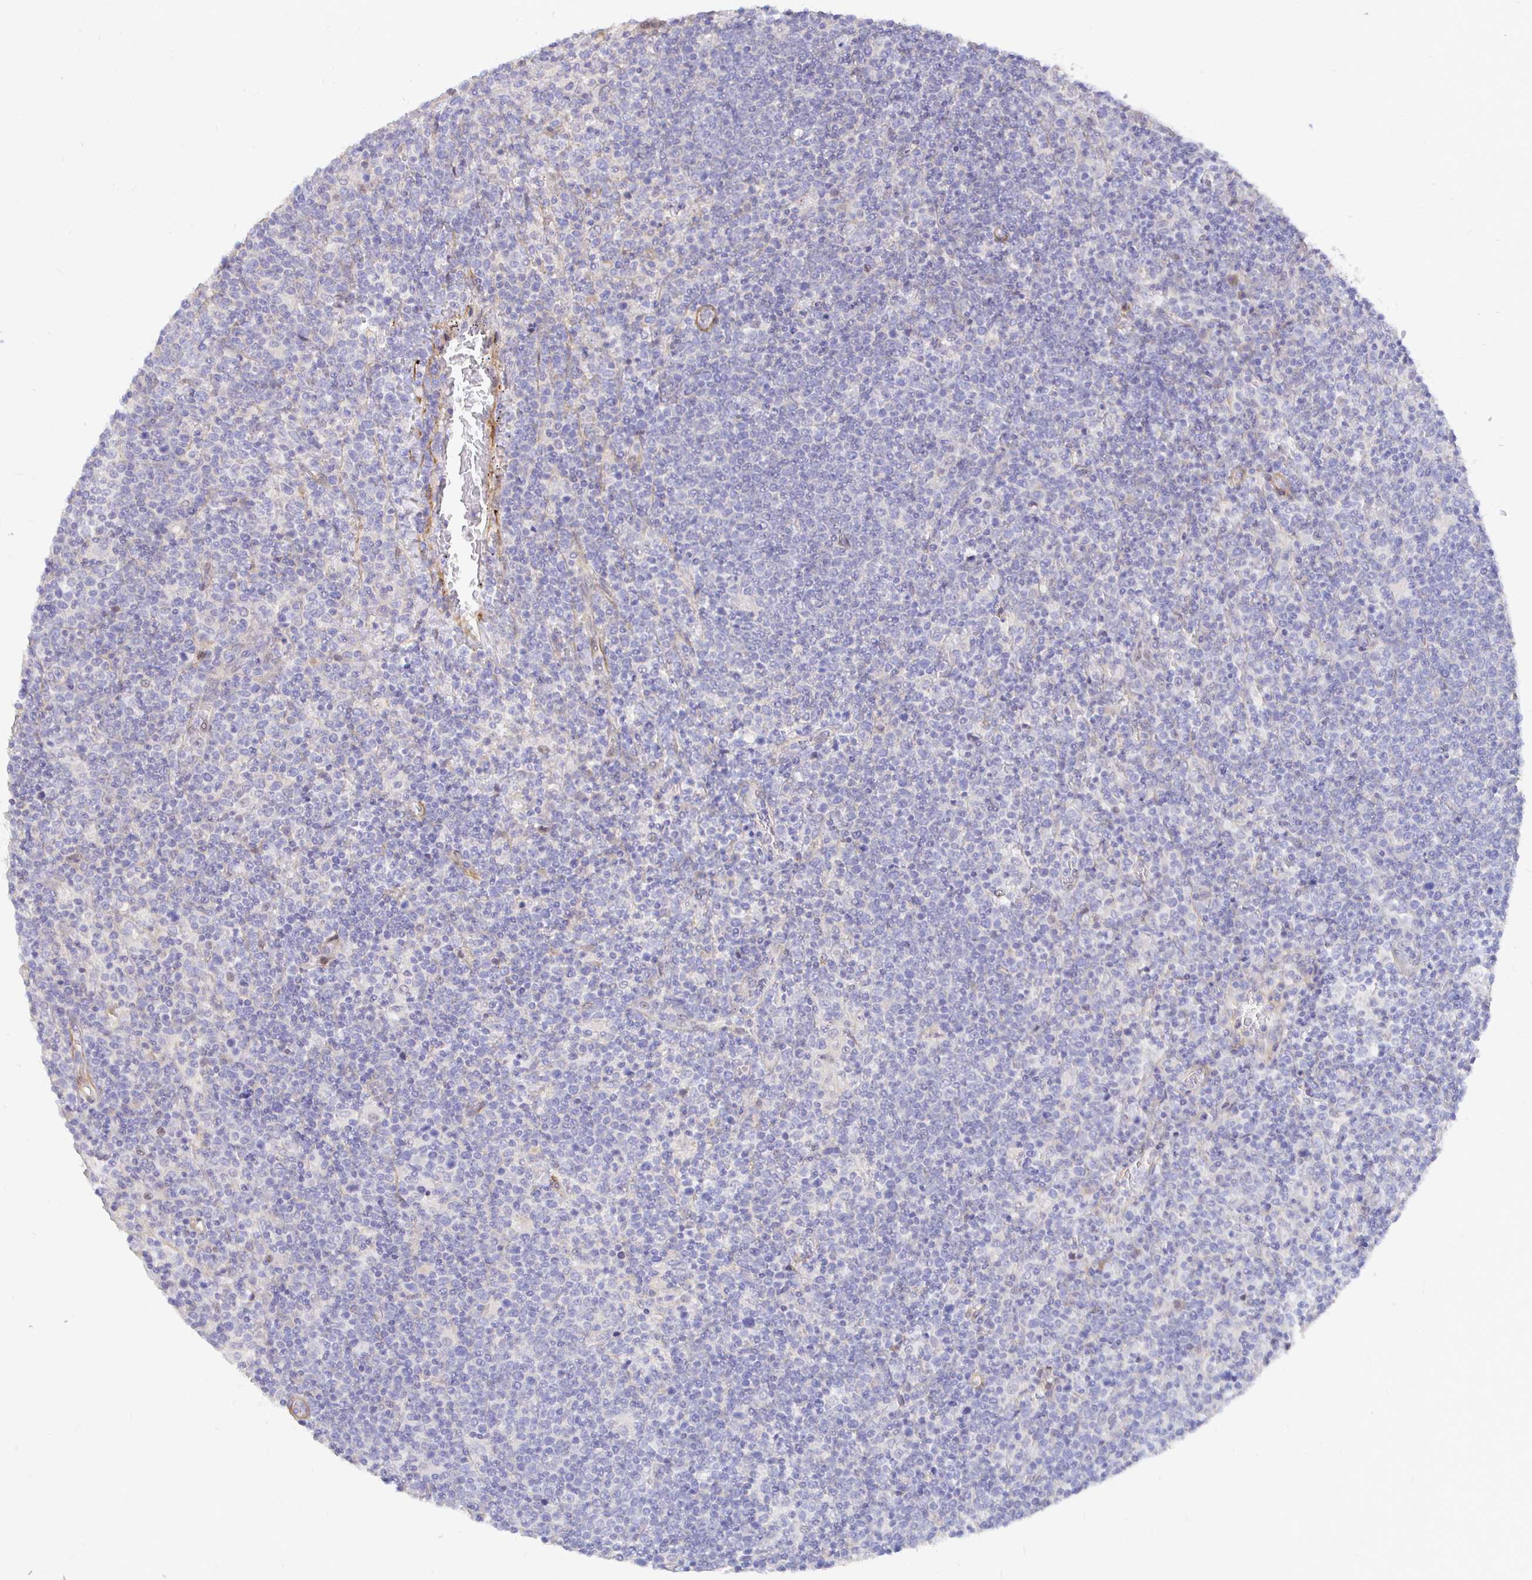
{"staining": {"intensity": "negative", "quantity": "none", "location": "none"}, "tissue": "lymphoma", "cell_type": "Tumor cells", "image_type": "cancer", "snomed": [{"axis": "morphology", "description": "Malignant lymphoma, non-Hodgkin's type, High grade"}, {"axis": "topography", "description": "Lymph node"}], "caption": "DAB immunohistochemical staining of human malignant lymphoma, non-Hodgkin's type (high-grade) exhibits no significant expression in tumor cells.", "gene": "PALM2AKAP2", "patient": {"sex": "male", "age": 61}}